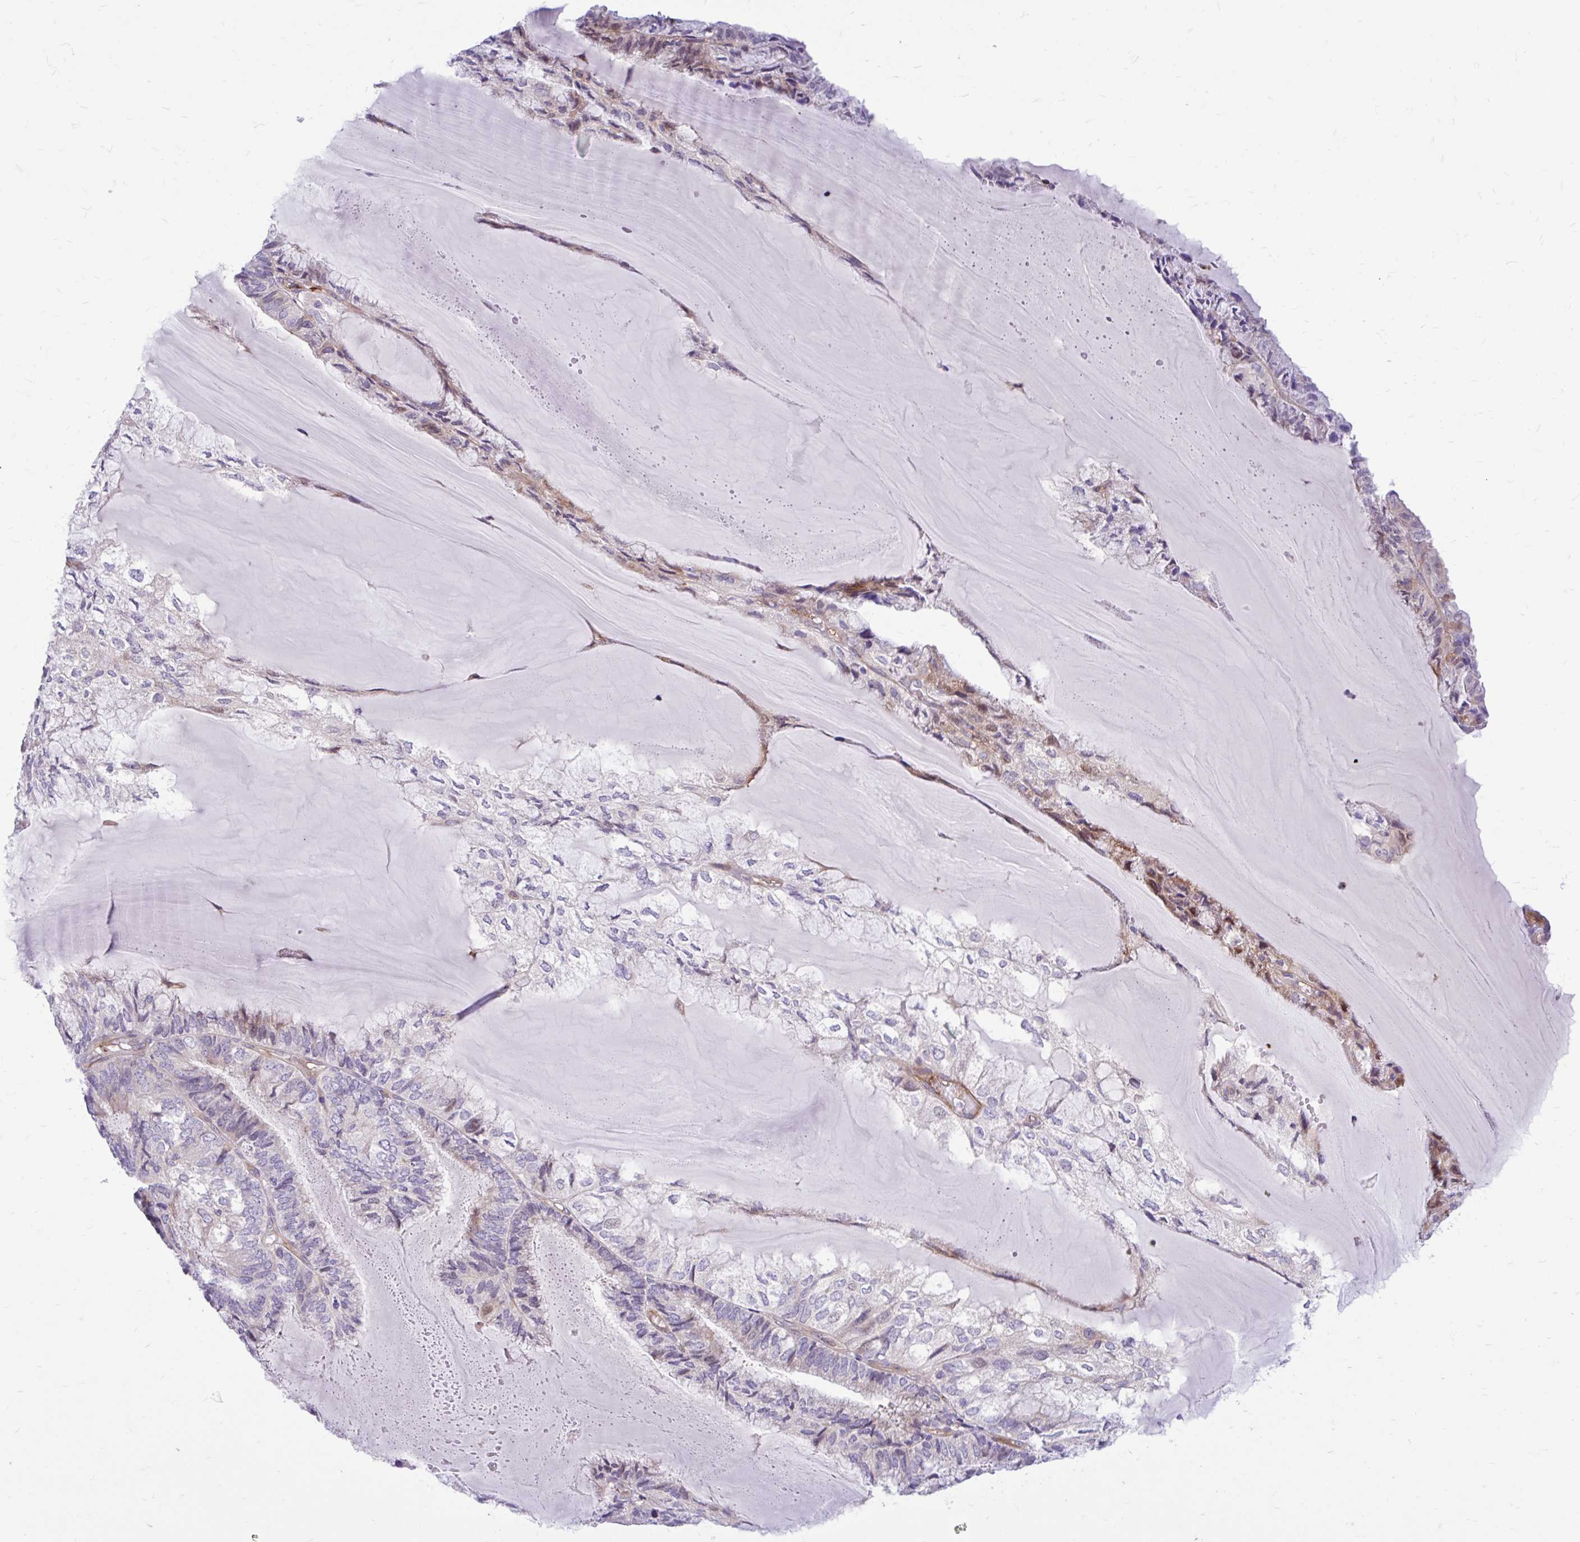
{"staining": {"intensity": "moderate", "quantity": "<25%", "location": "cytoplasmic/membranous"}, "tissue": "endometrial cancer", "cell_type": "Tumor cells", "image_type": "cancer", "snomed": [{"axis": "morphology", "description": "Adenocarcinoma, NOS"}, {"axis": "topography", "description": "Endometrium"}], "caption": "This is a histology image of IHC staining of endometrial cancer (adenocarcinoma), which shows moderate positivity in the cytoplasmic/membranous of tumor cells.", "gene": "ESPNL", "patient": {"sex": "female", "age": 81}}